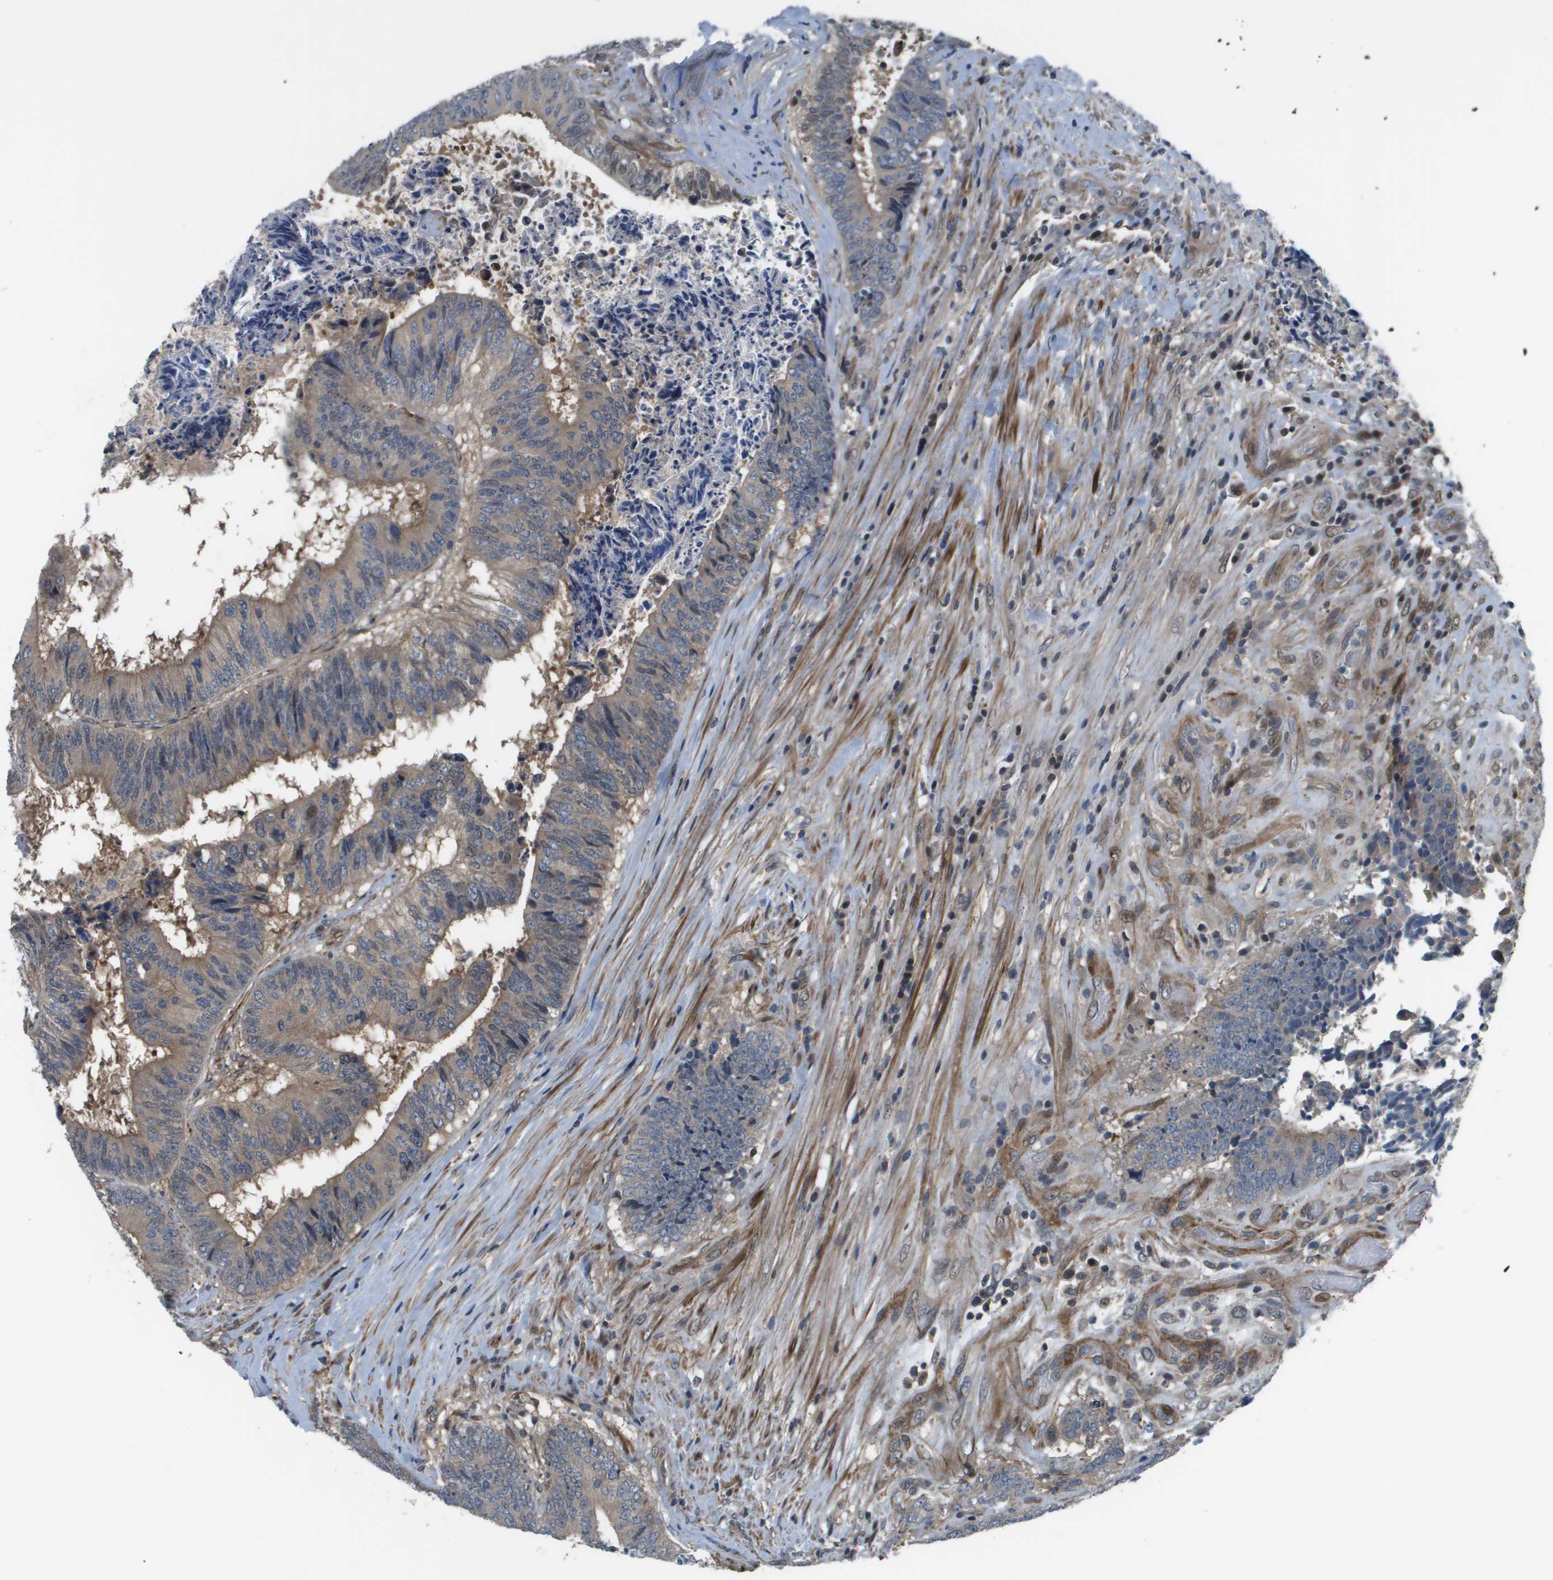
{"staining": {"intensity": "weak", "quantity": ">75%", "location": "cytoplasmic/membranous"}, "tissue": "colorectal cancer", "cell_type": "Tumor cells", "image_type": "cancer", "snomed": [{"axis": "morphology", "description": "Adenocarcinoma, NOS"}, {"axis": "topography", "description": "Rectum"}], "caption": "Tumor cells reveal low levels of weak cytoplasmic/membranous staining in about >75% of cells in colorectal cancer (adenocarcinoma).", "gene": "ENPP5", "patient": {"sex": "male", "age": 72}}